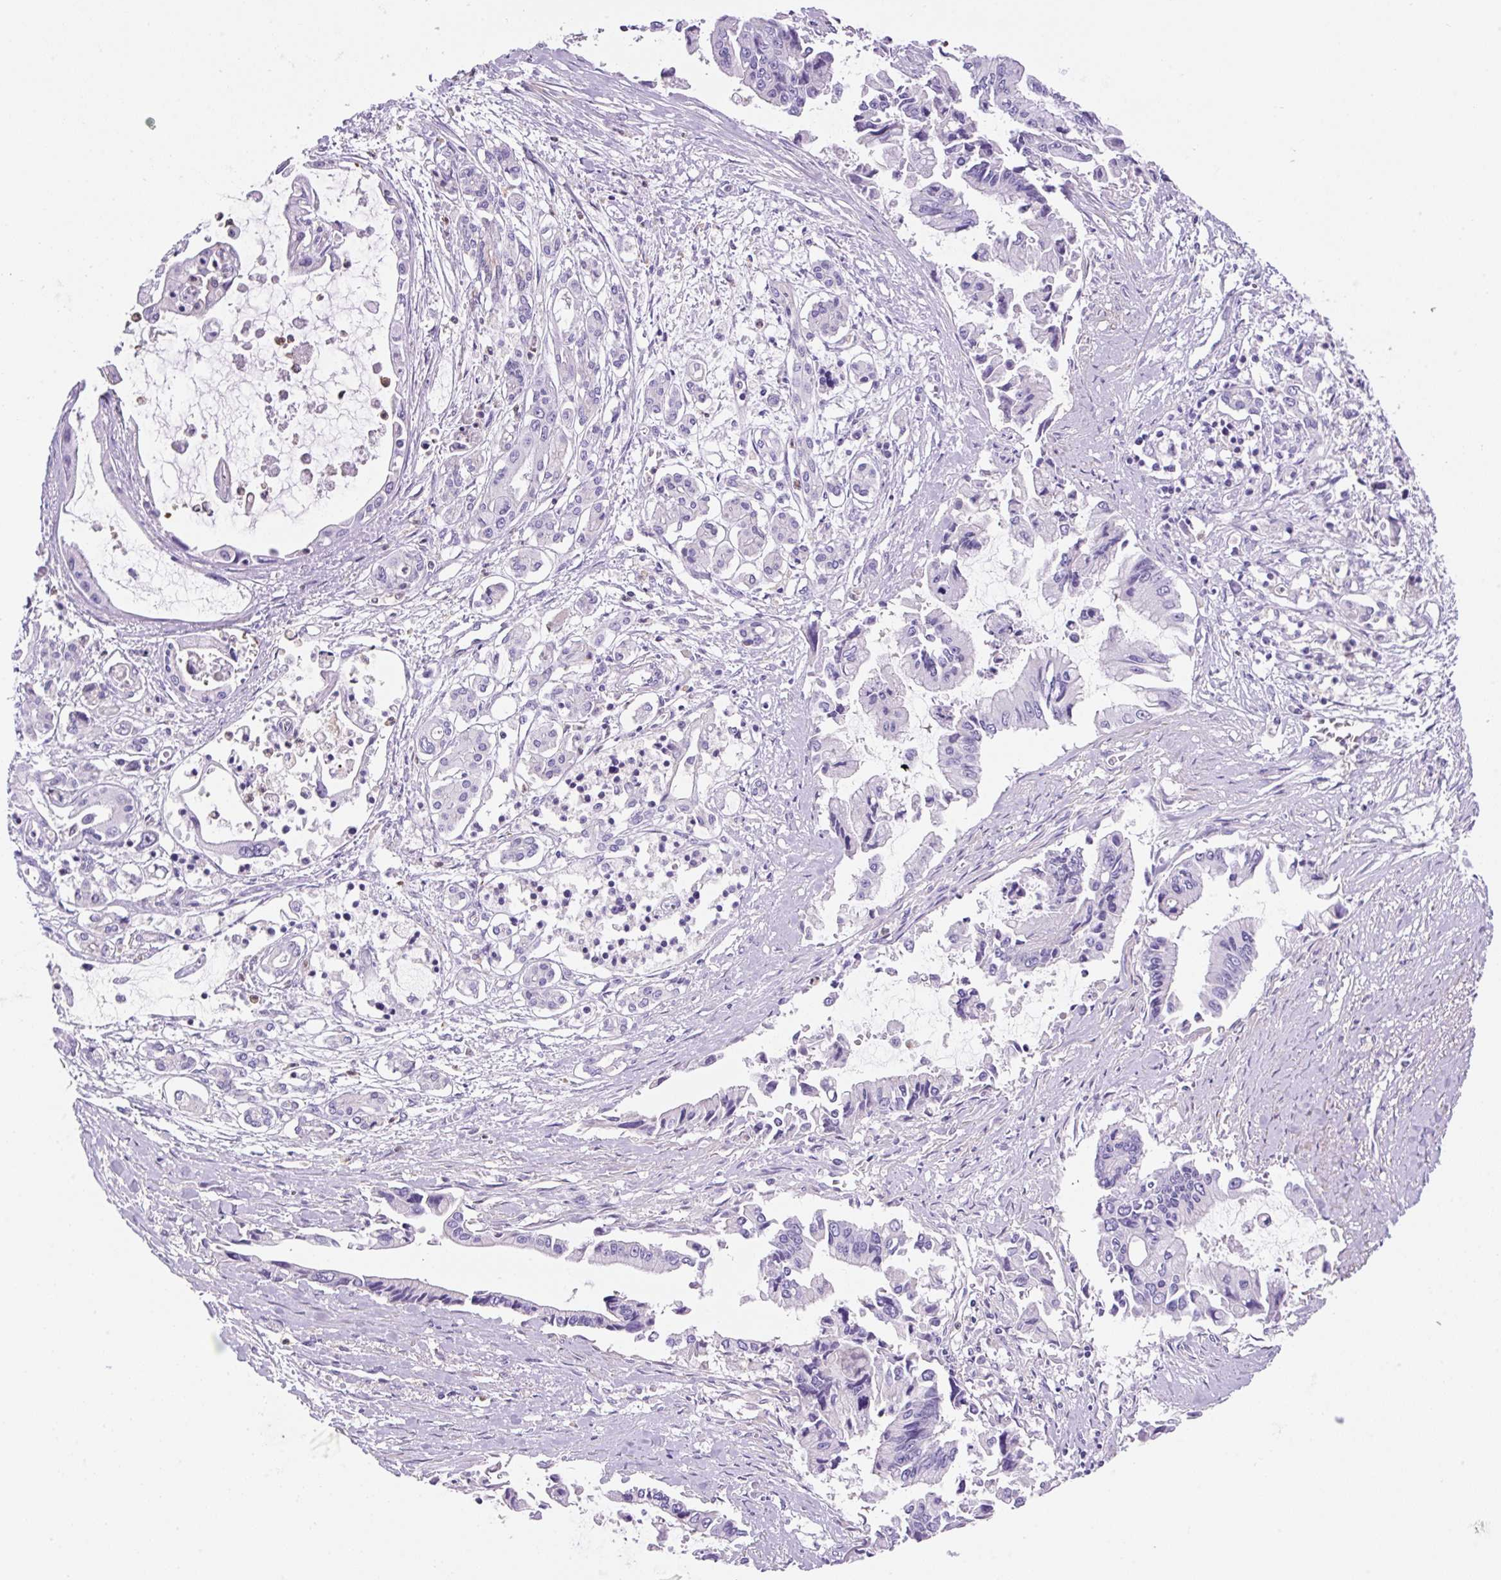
{"staining": {"intensity": "negative", "quantity": "none", "location": "none"}, "tissue": "pancreatic cancer", "cell_type": "Tumor cells", "image_type": "cancer", "snomed": [{"axis": "morphology", "description": "Adenocarcinoma, NOS"}, {"axis": "topography", "description": "Pancreas"}], "caption": "Immunohistochemistry image of human pancreatic adenocarcinoma stained for a protein (brown), which exhibits no positivity in tumor cells. Nuclei are stained in blue.", "gene": "TDRD15", "patient": {"sex": "male", "age": 84}}